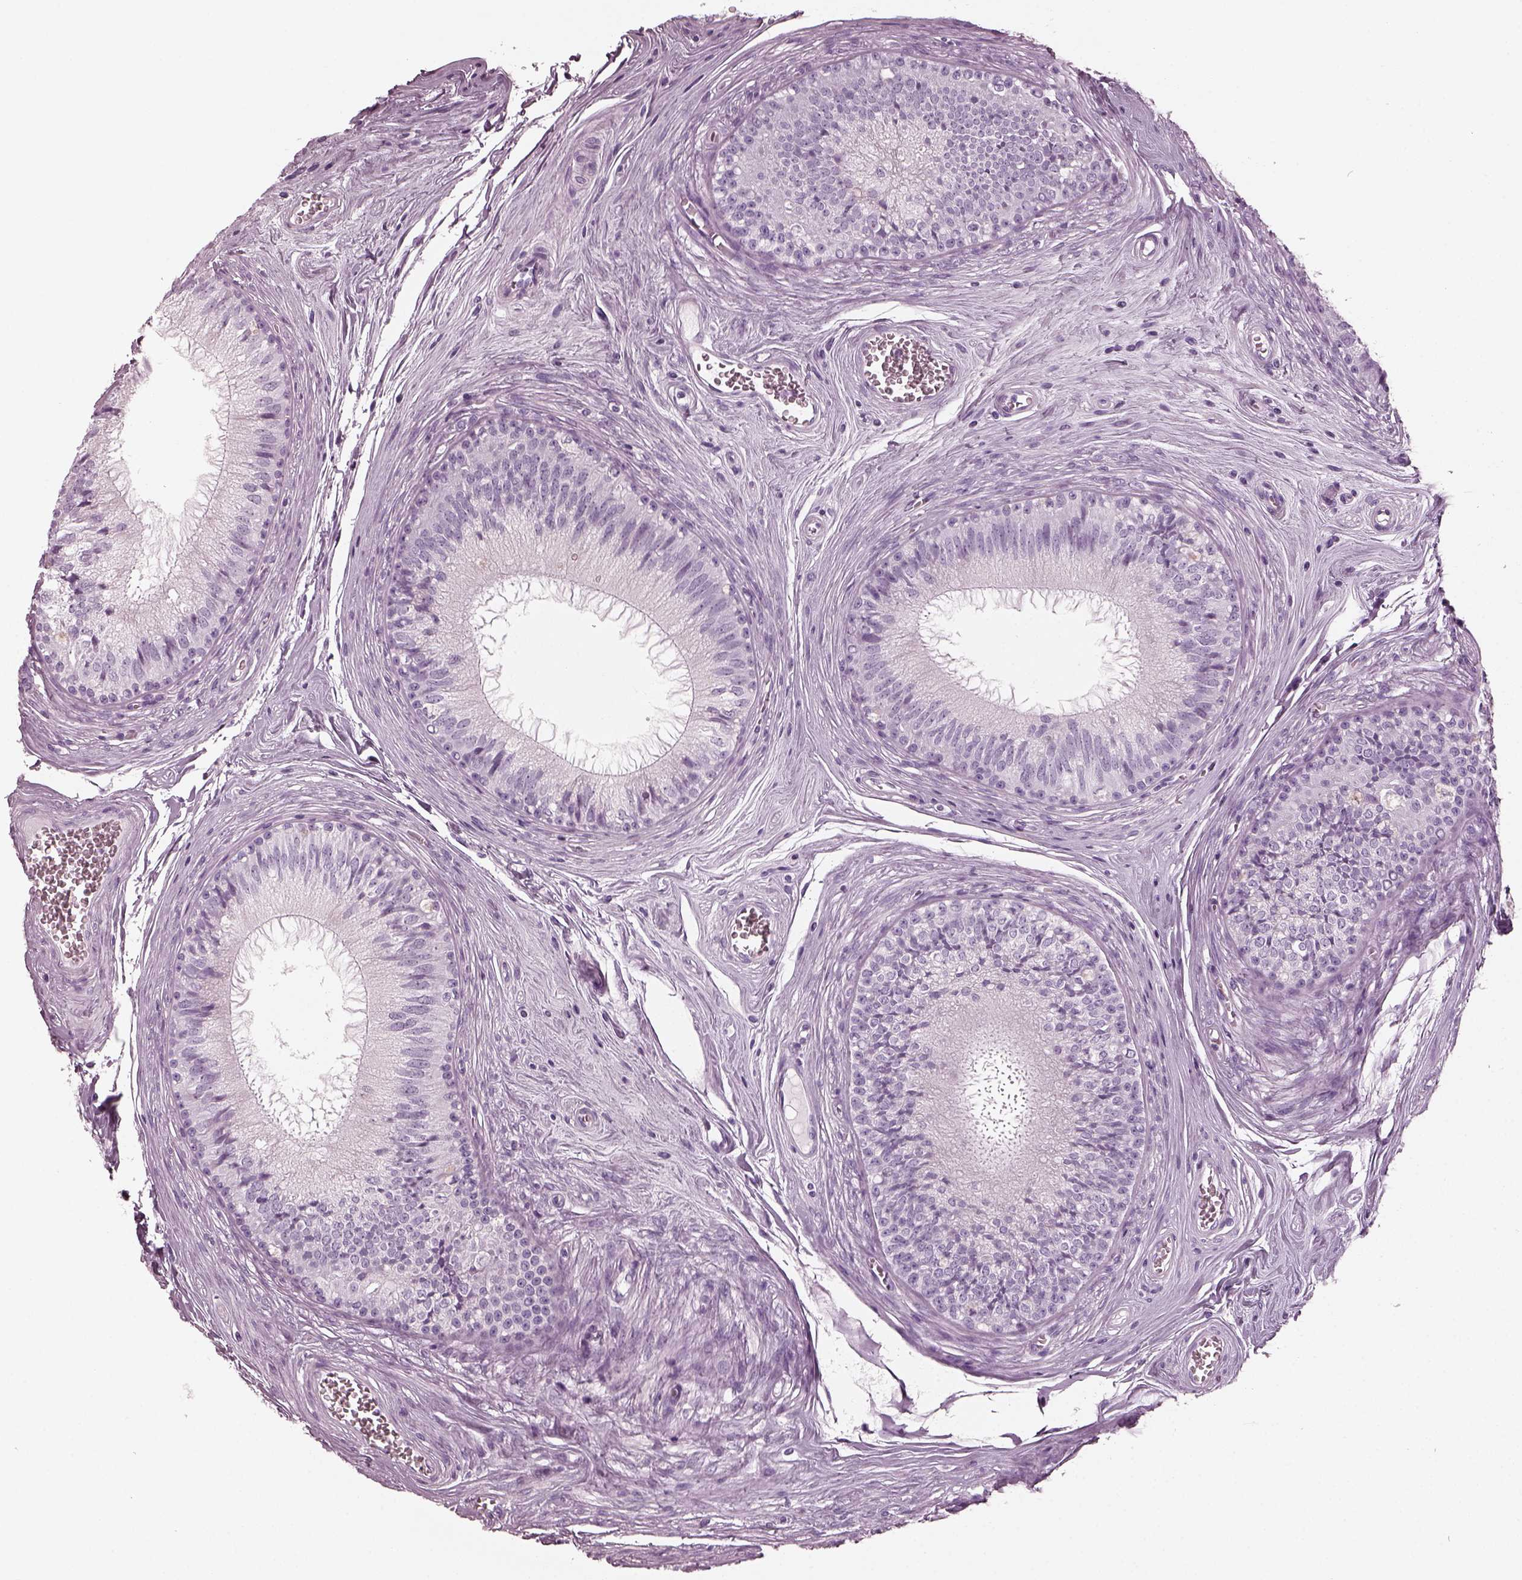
{"staining": {"intensity": "negative", "quantity": "none", "location": "none"}, "tissue": "epididymis", "cell_type": "Glandular cells", "image_type": "normal", "snomed": [{"axis": "morphology", "description": "Normal tissue, NOS"}, {"axis": "topography", "description": "Epididymis"}], "caption": "IHC micrograph of normal epididymis stained for a protein (brown), which displays no positivity in glandular cells.", "gene": "RCVRN", "patient": {"sex": "male", "age": 37}}